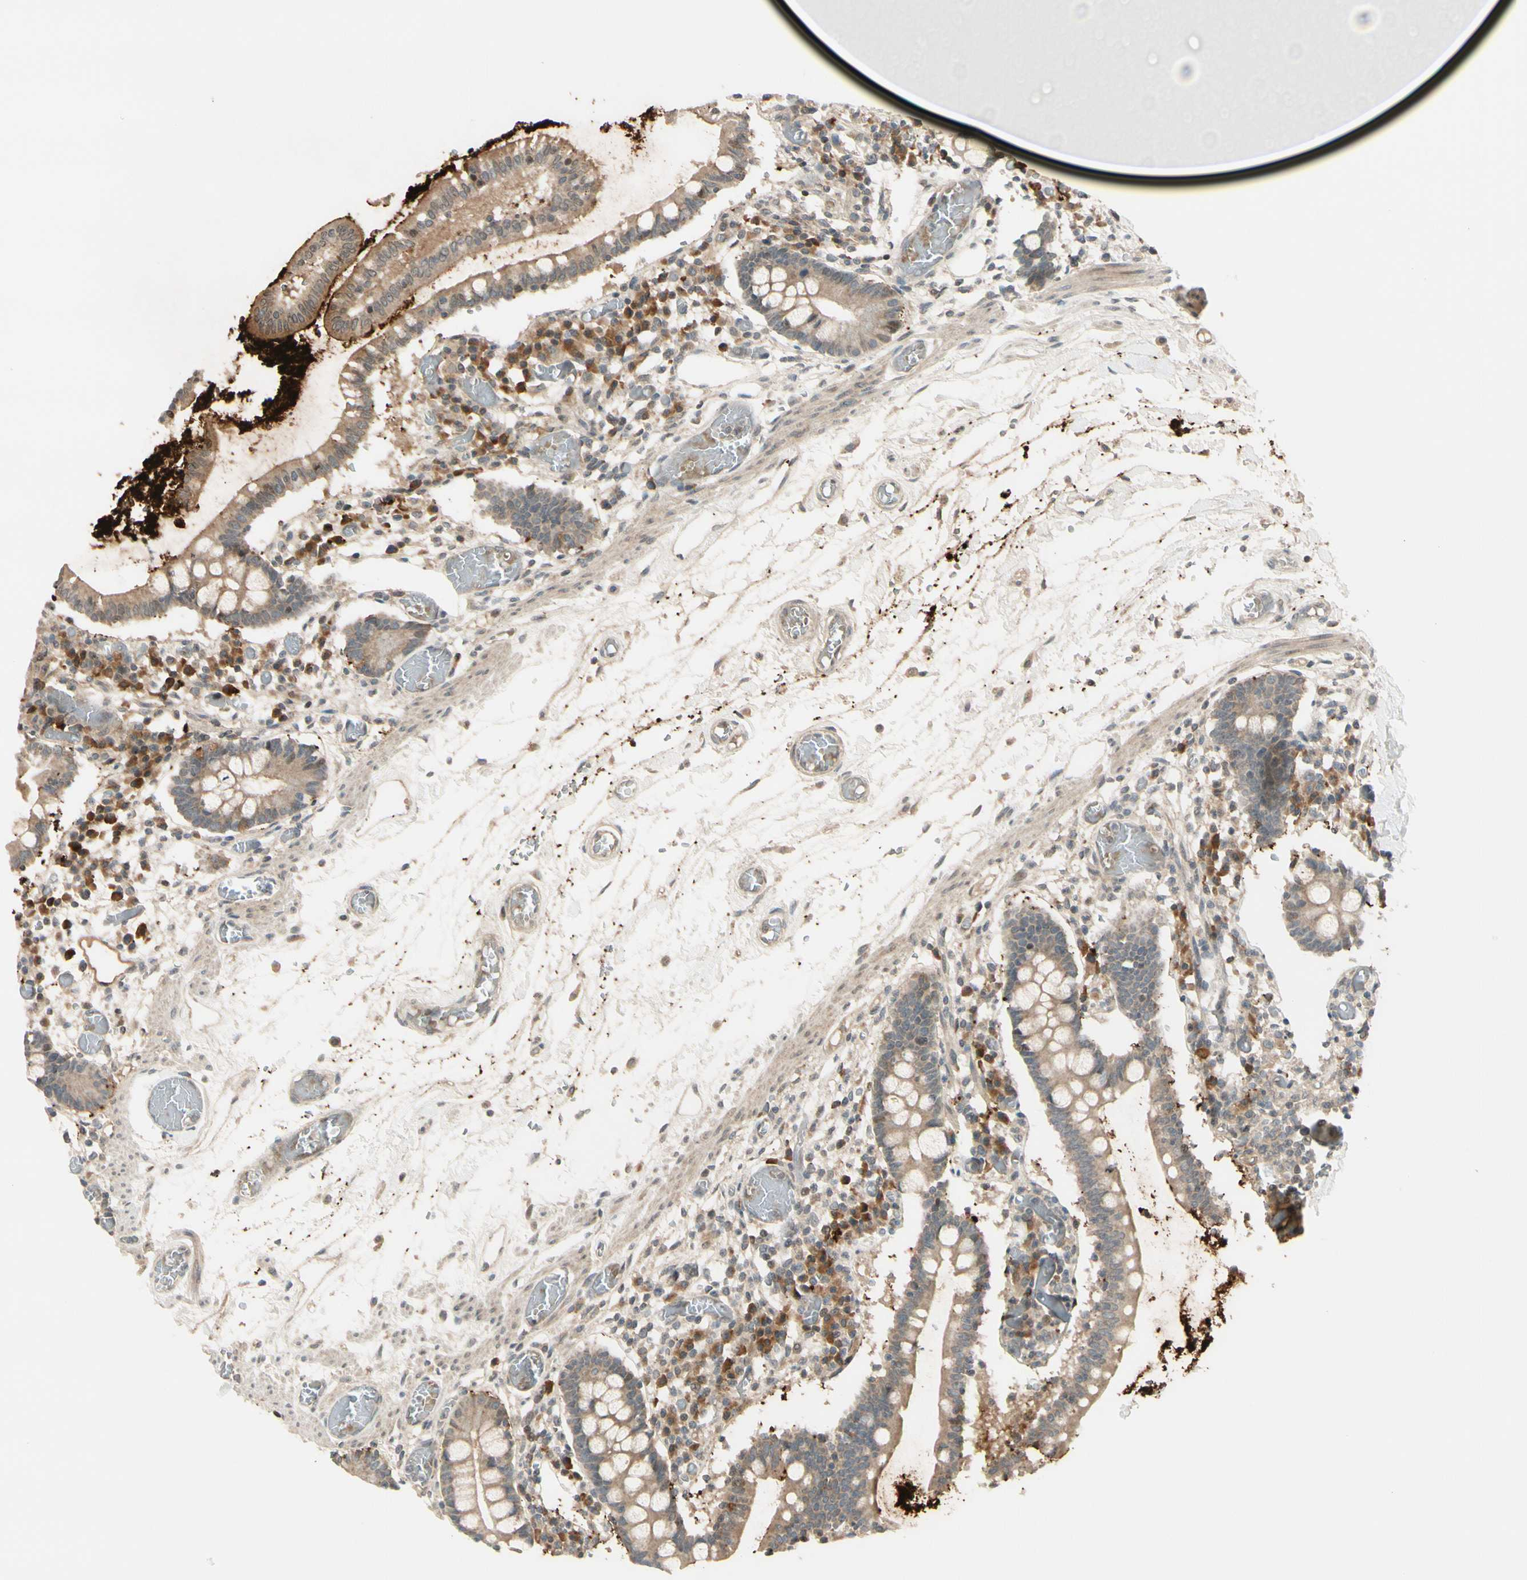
{"staining": {"intensity": "weak", "quantity": ">75%", "location": "cytoplasmic/membranous"}, "tissue": "small intestine", "cell_type": "Glandular cells", "image_type": "normal", "snomed": [{"axis": "morphology", "description": "Normal tissue, NOS"}, {"axis": "topography", "description": "Small intestine"}], "caption": "The histopathology image demonstrates a brown stain indicating the presence of a protein in the cytoplasmic/membranous of glandular cells in small intestine.", "gene": "FGF10", "patient": {"sex": "female", "age": 61}}